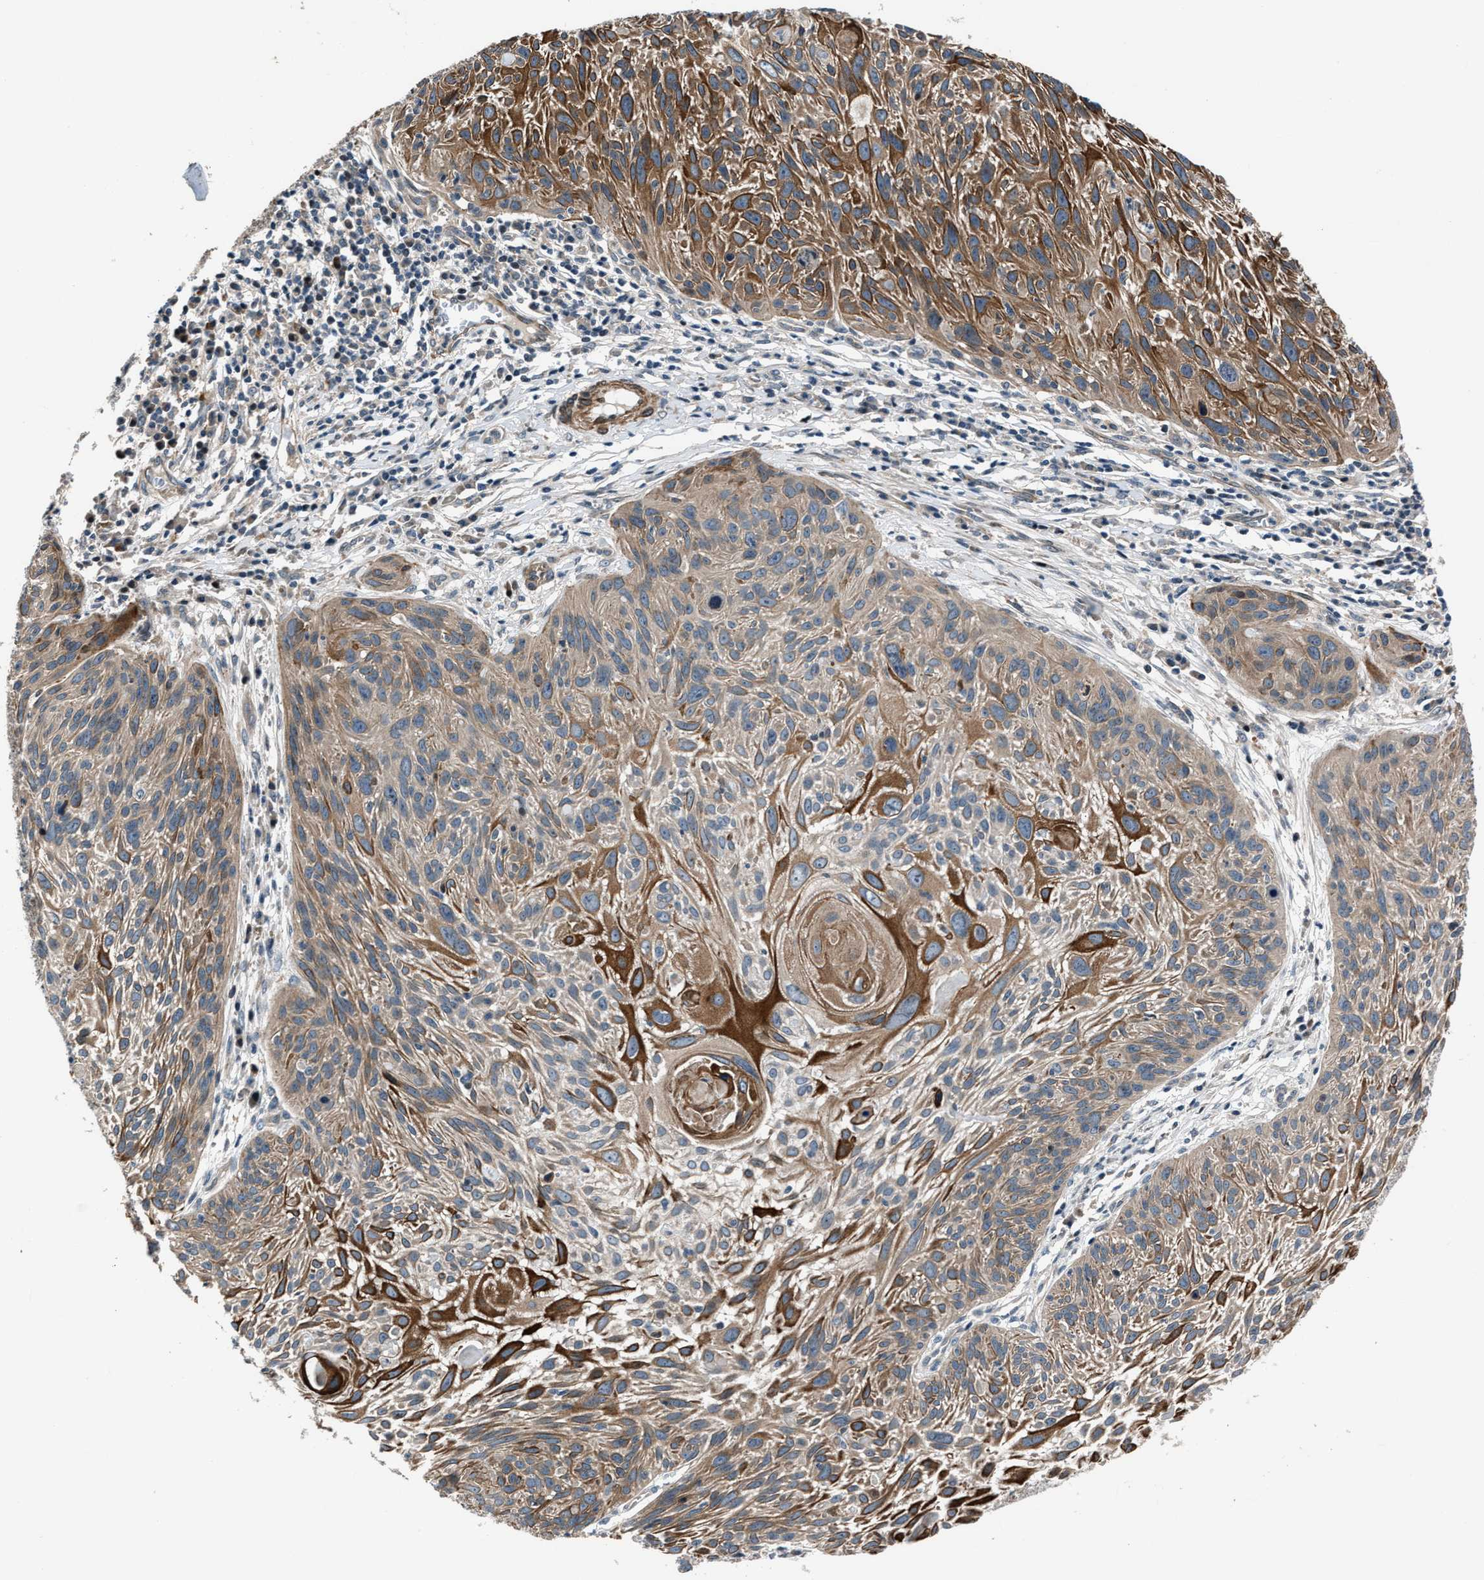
{"staining": {"intensity": "moderate", "quantity": ">75%", "location": "cytoplasmic/membranous"}, "tissue": "cervical cancer", "cell_type": "Tumor cells", "image_type": "cancer", "snomed": [{"axis": "morphology", "description": "Squamous cell carcinoma, NOS"}, {"axis": "topography", "description": "Cervix"}], "caption": "The image displays a brown stain indicating the presence of a protein in the cytoplasmic/membranous of tumor cells in cervical cancer.", "gene": "DYNC2I1", "patient": {"sex": "female", "age": 51}}